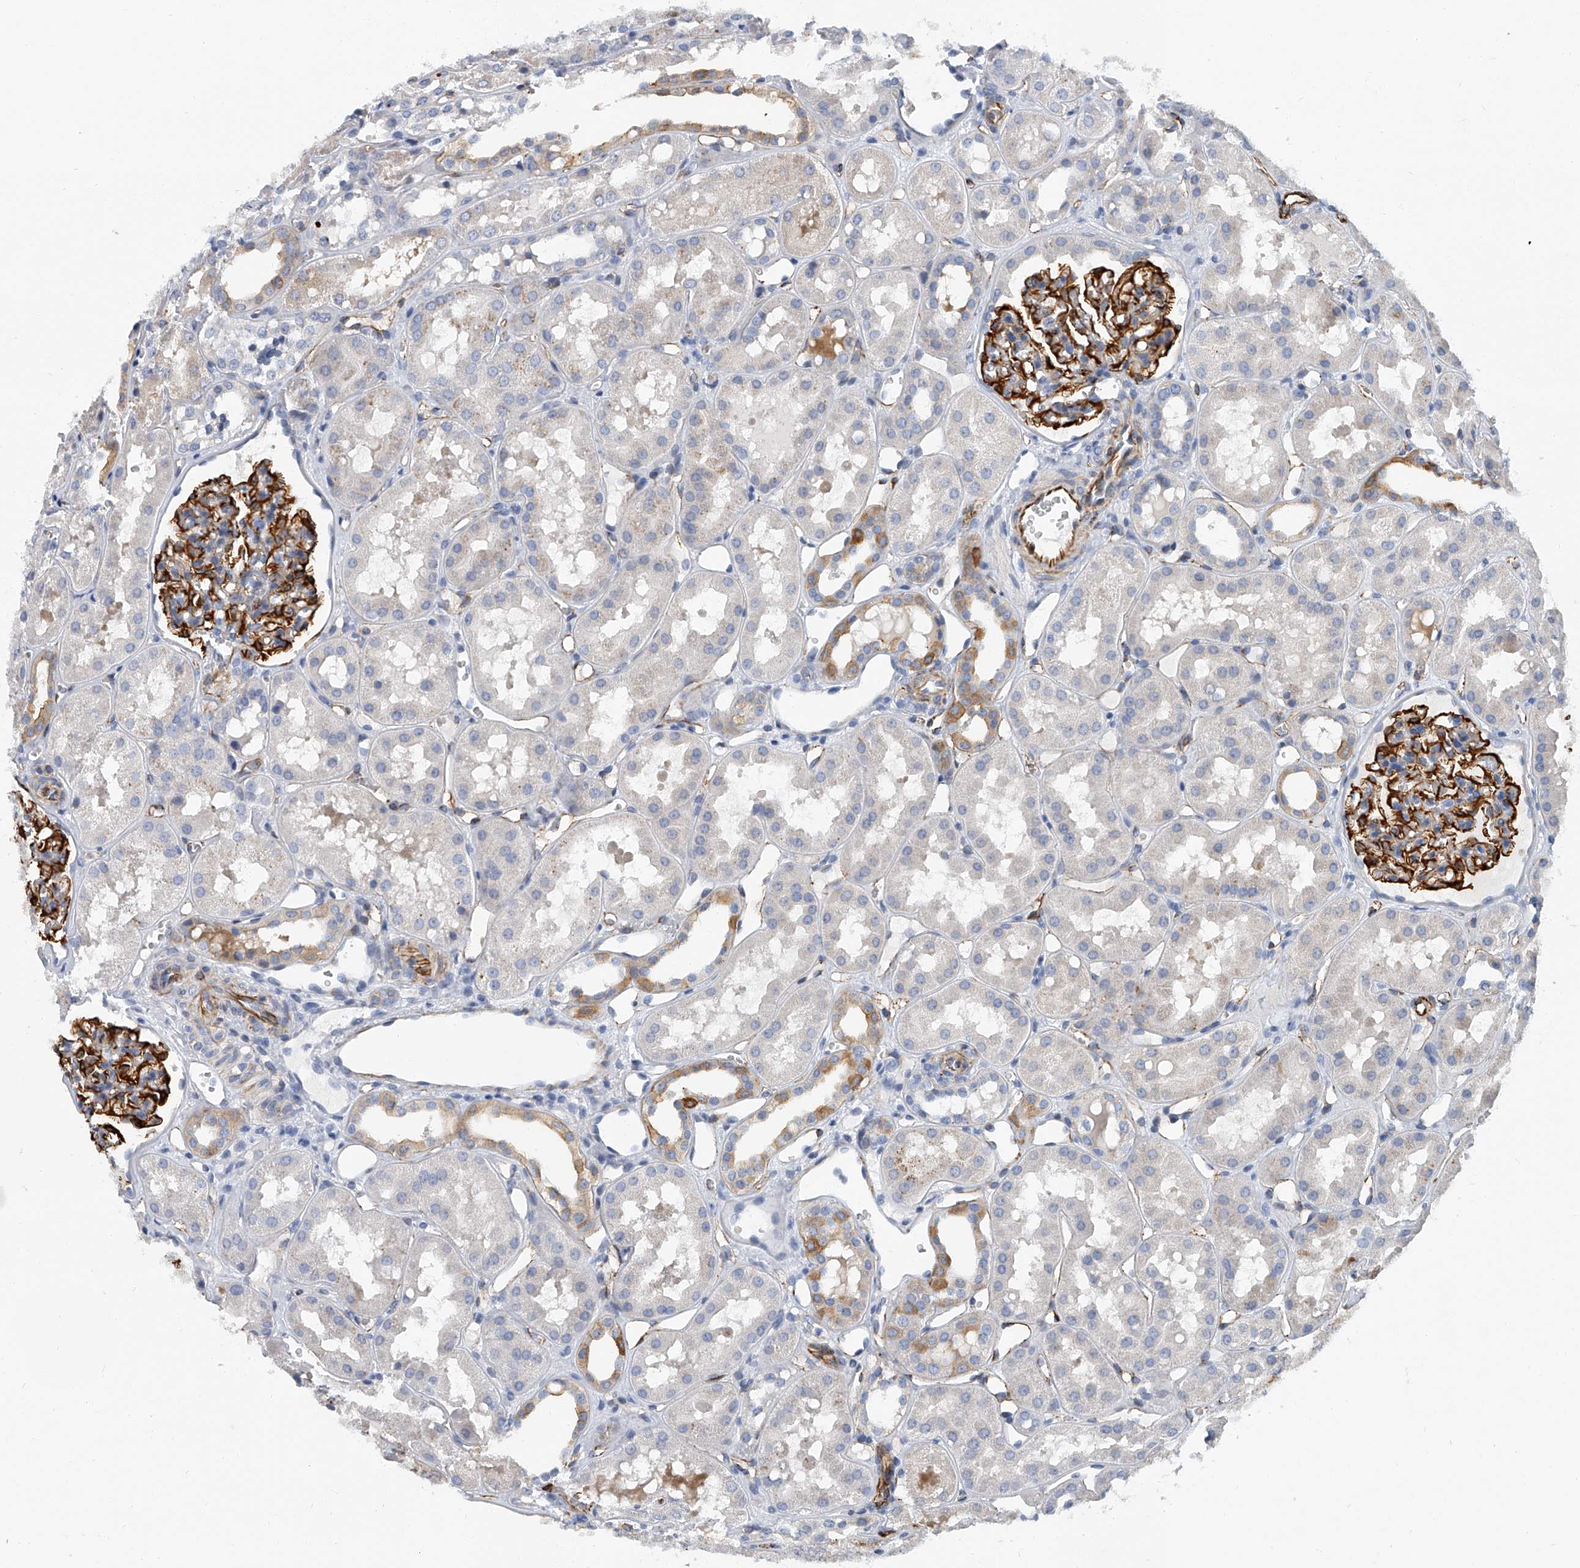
{"staining": {"intensity": "strong", "quantity": ">75%", "location": "cytoplasmic/membranous"}, "tissue": "kidney", "cell_type": "Cells in glomeruli", "image_type": "normal", "snomed": [{"axis": "morphology", "description": "Normal tissue, NOS"}, {"axis": "topography", "description": "Kidney"}], "caption": "The micrograph shows a brown stain indicating the presence of a protein in the cytoplasmic/membranous of cells in glomeruli in kidney. Immunohistochemistry (ihc) stains the protein in brown and the nuclei are stained blue.", "gene": "KIRREL1", "patient": {"sex": "male", "age": 16}}